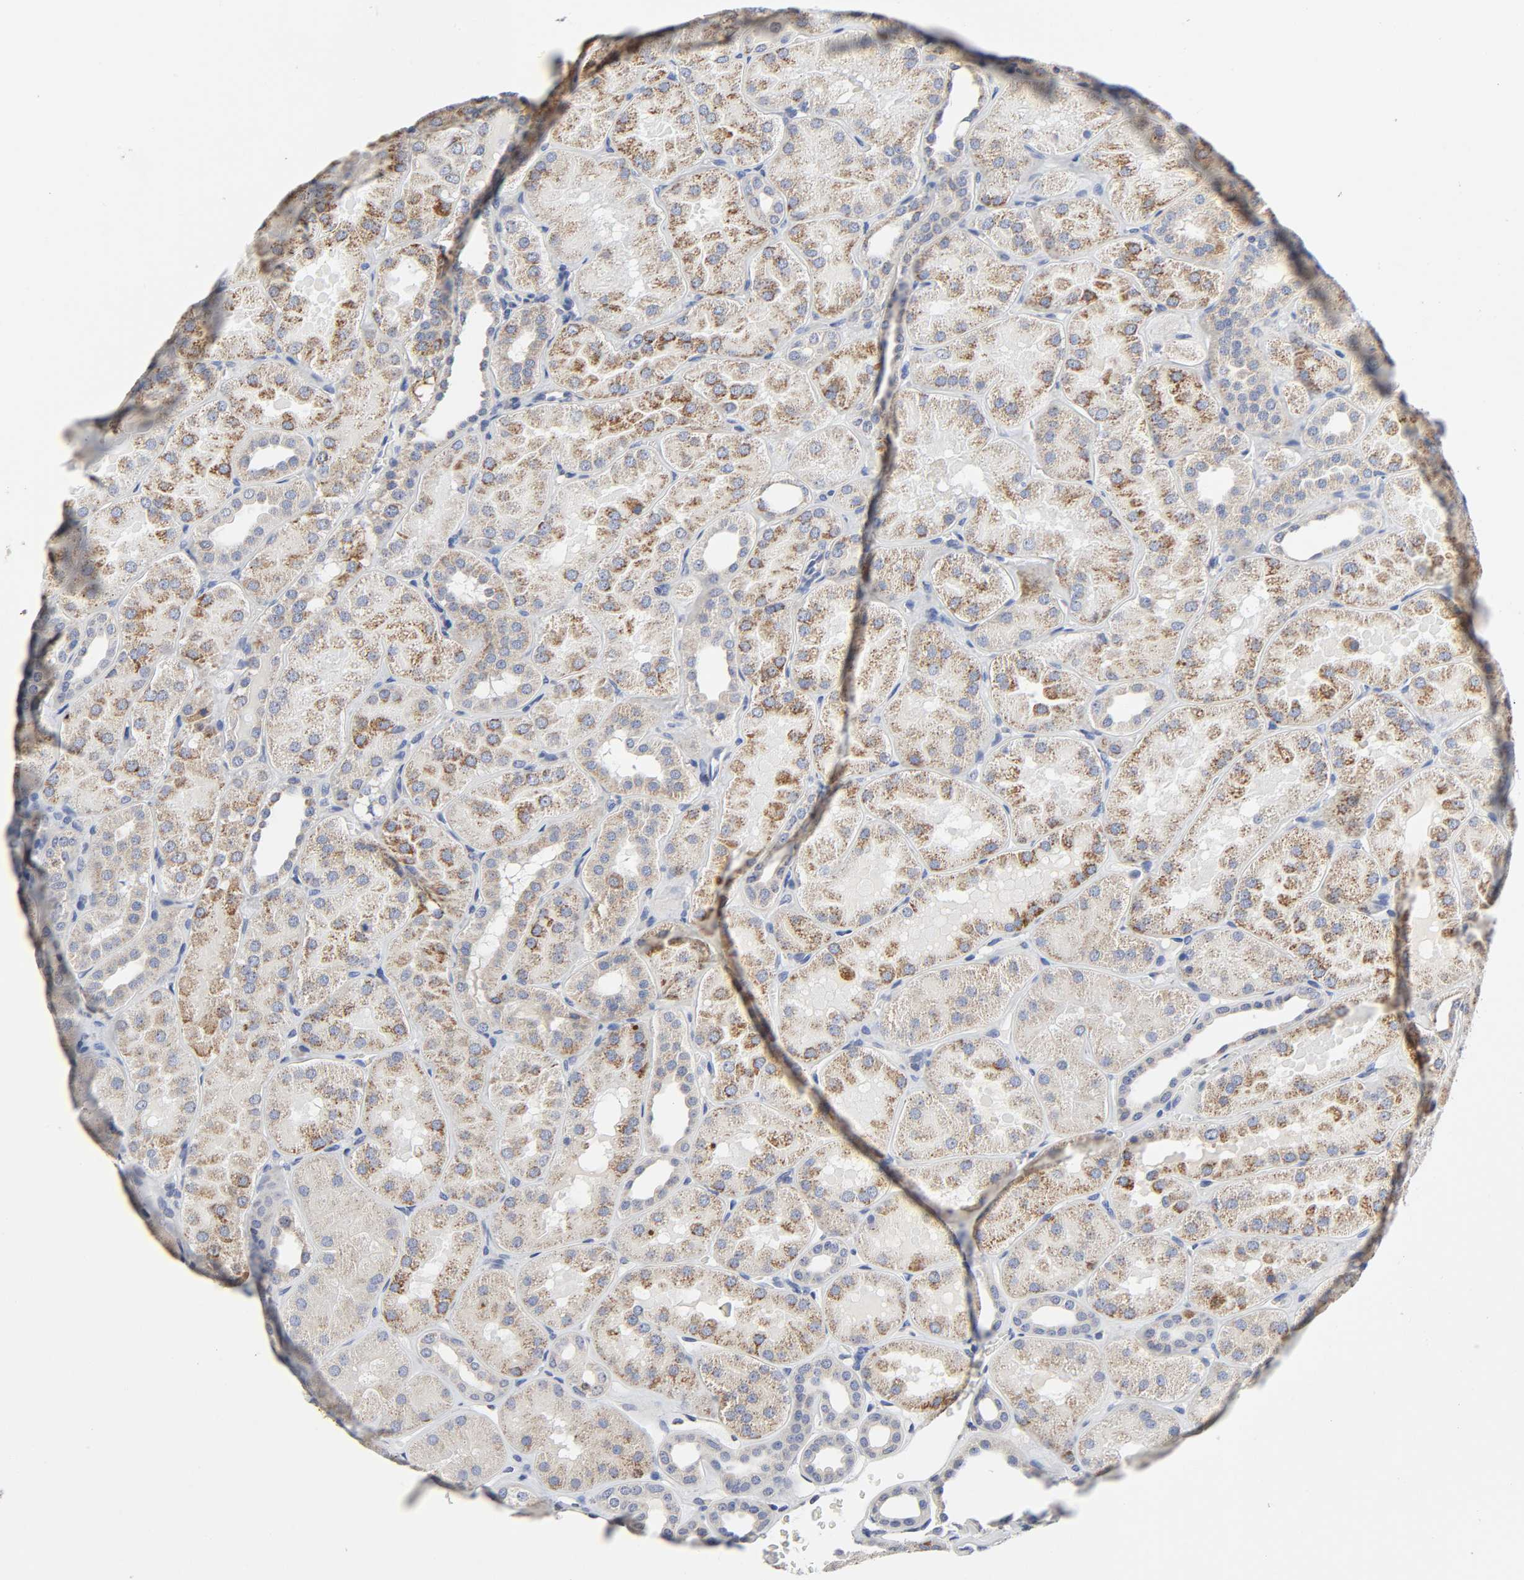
{"staining": {"intensity": "weak", "quantity": "25%-75%", "location": "cytoplasmic/membranous"}, "tissue": "kidney", "cell_type": "Cells in glomeruli", "image_type": "normal", "snomed": [{"axis": "morphology", "description": "Normal tissue, NOS"}, {"axis": "topography", "description": "Kidney"}], "caption": "IHC of benign kidney displays low levels of weak cytoplasmic/membranous expression in approximately 25%-75% of cells in glomeruli. (IHC, brightfield microscopy, high magnification).", "gene": "AOPEP", "patient": {"sex": "male", "age": 28}}